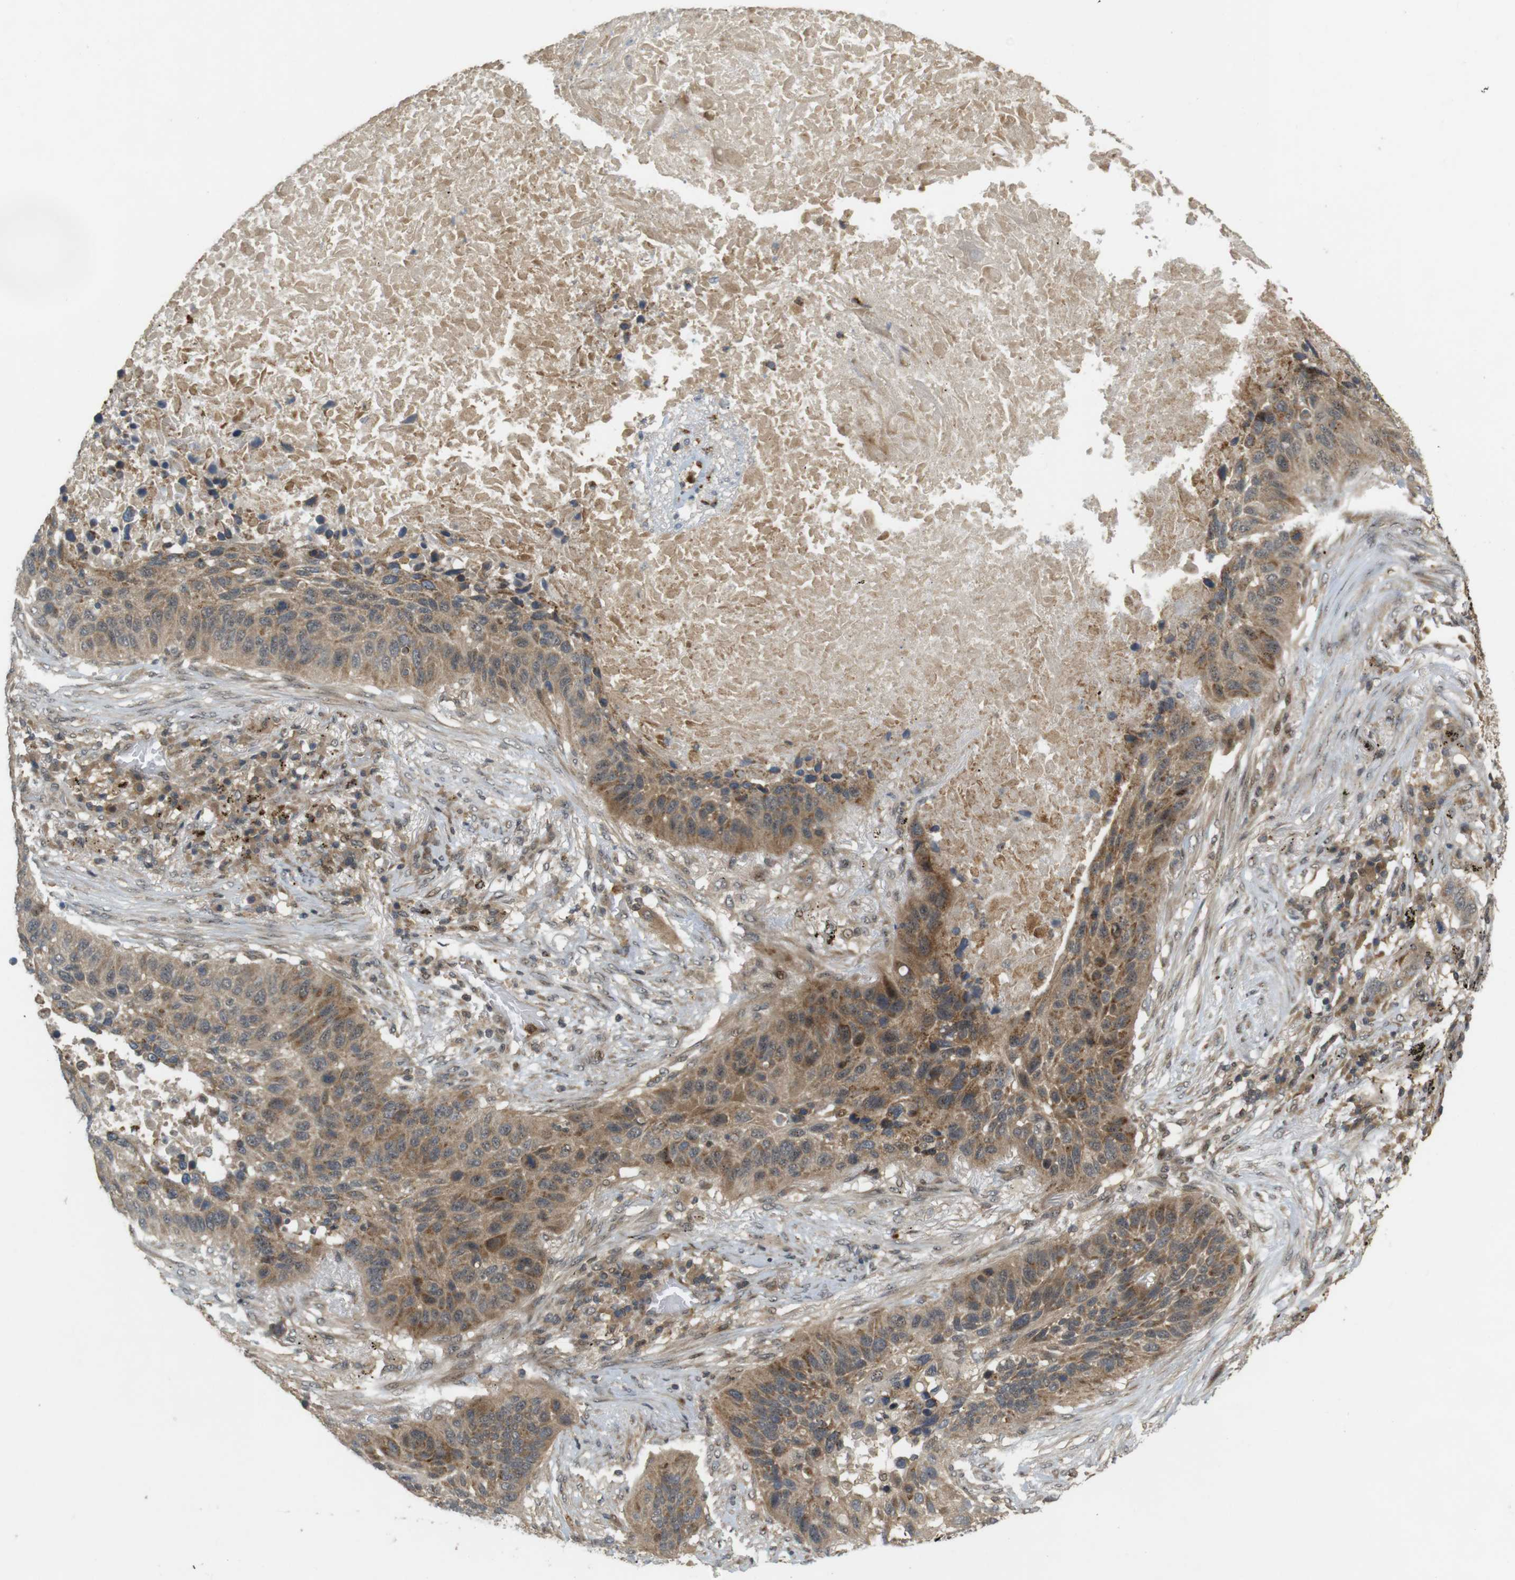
{"staining": {"intensity": "moderate", "quantity": ">75%", "location": "cytoplasmic/membranous,nuclear"}, "tissue": "lung cancer", "cell_type": "Tumor cells", "image_type": "cancer", "snomed": [{"axis": "morphology", "description": "Squamous cell carcinoma, NOS"}, {"axis": "topography", "description": "Lung"}], "caption": "DAB immunohistochemical staining of human squamous cell carcinoma (lung) displays moderate cytoplasmic/membranous and nuclear protein positivity in about >75% of tumor cells.", "gene": "TMX3", "patient": {"sex": "male", "age": 57}}